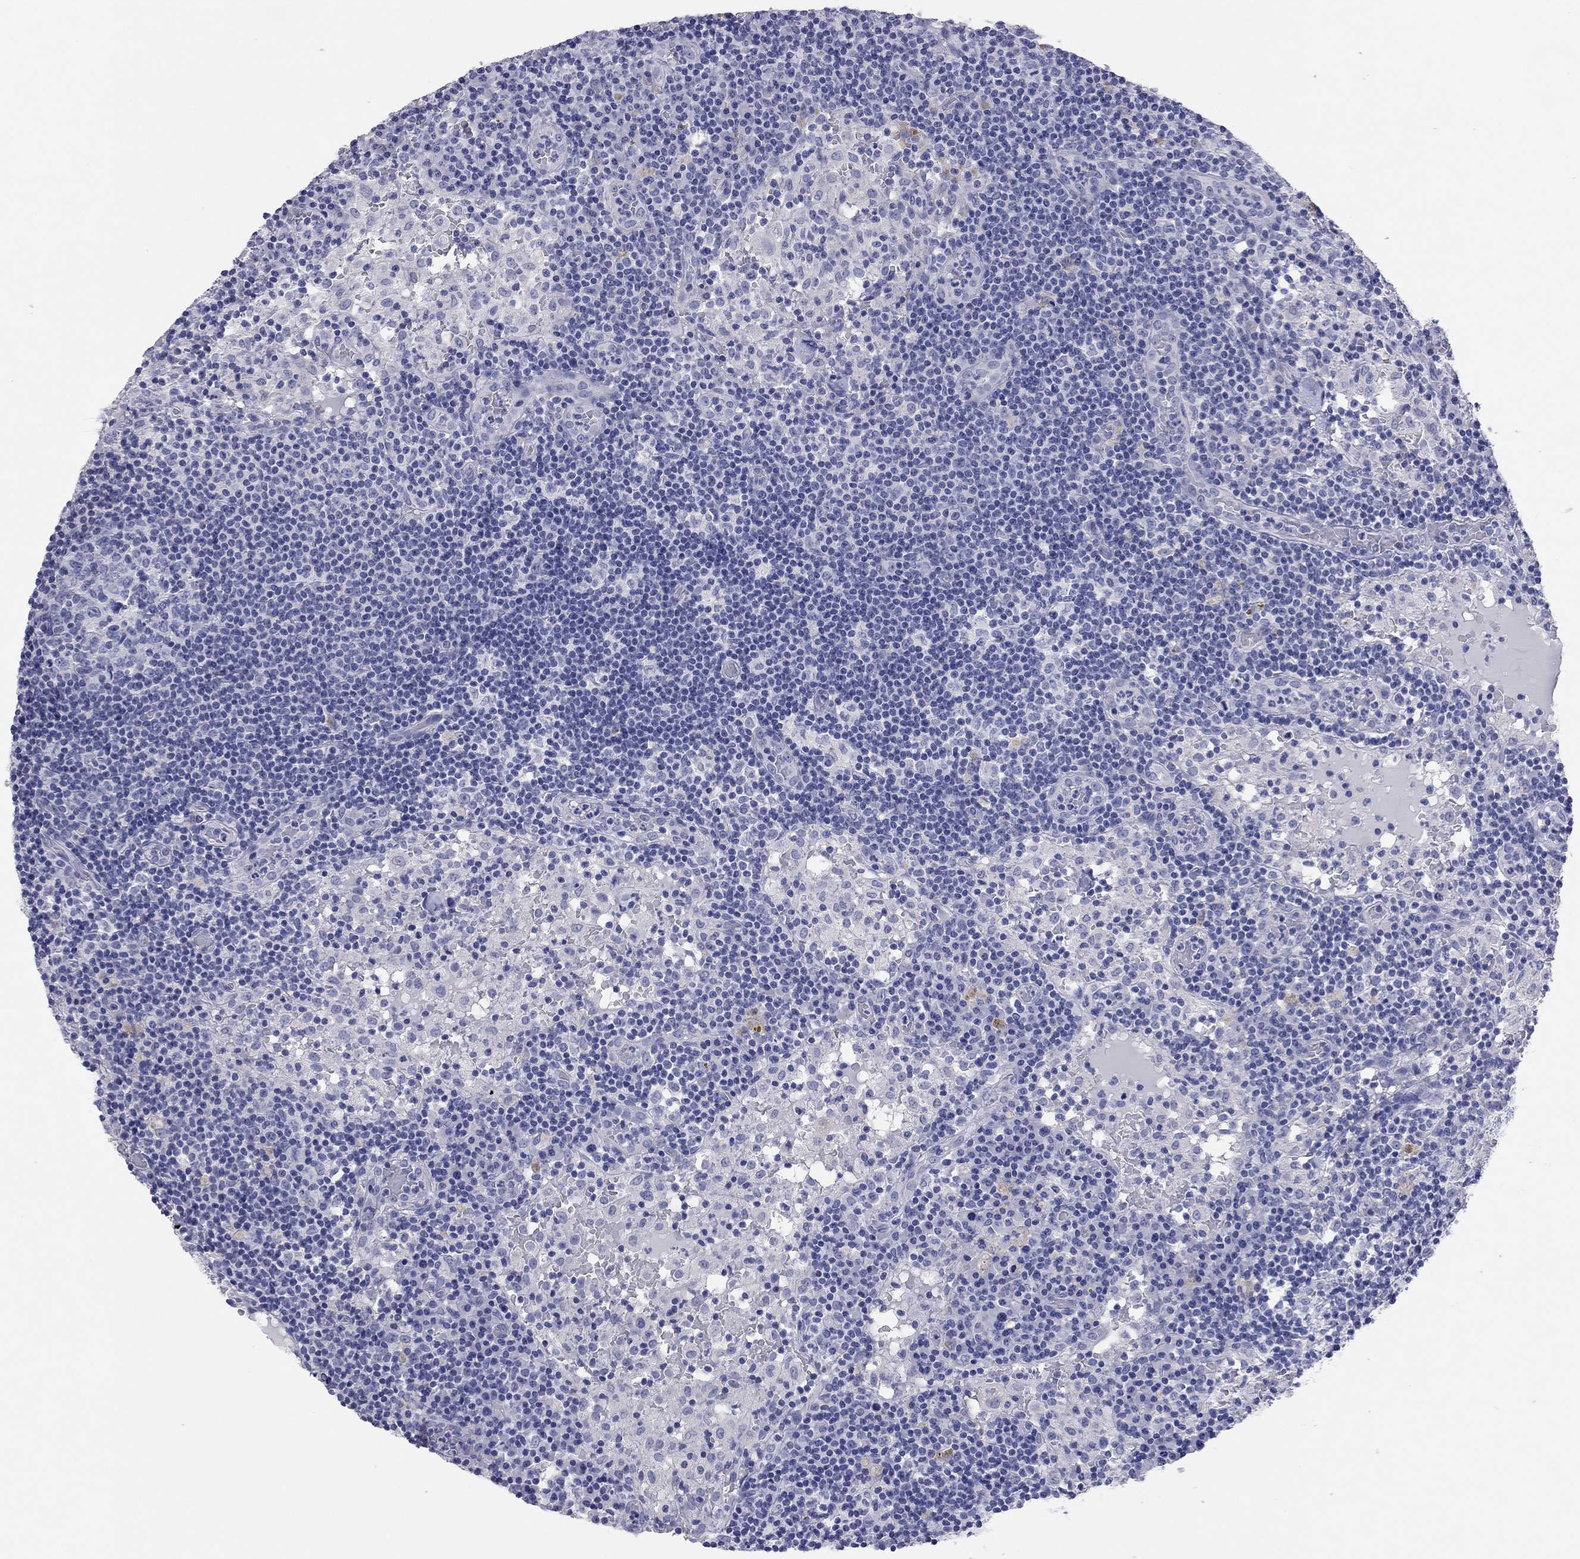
{"staining": {"intensity": "negative", "quantity": "none", "location": "none"}, "tissue": "lymph node", "cell_type": "Germinal center cells", "image_type": "normal", "snomed": [{"axis": "morphology", "description": "Normal tissue, NOS"}, {"axis": "topography", "description": "Lymph node"}], "caption": "An immunohistochemistry (IHC) micrograph of normal lymph node is shown. There is no staining in germinal center cells of lymph node.", "gene": "ENSG00000269035", "patient": {"sex": "male", "age": 62}}